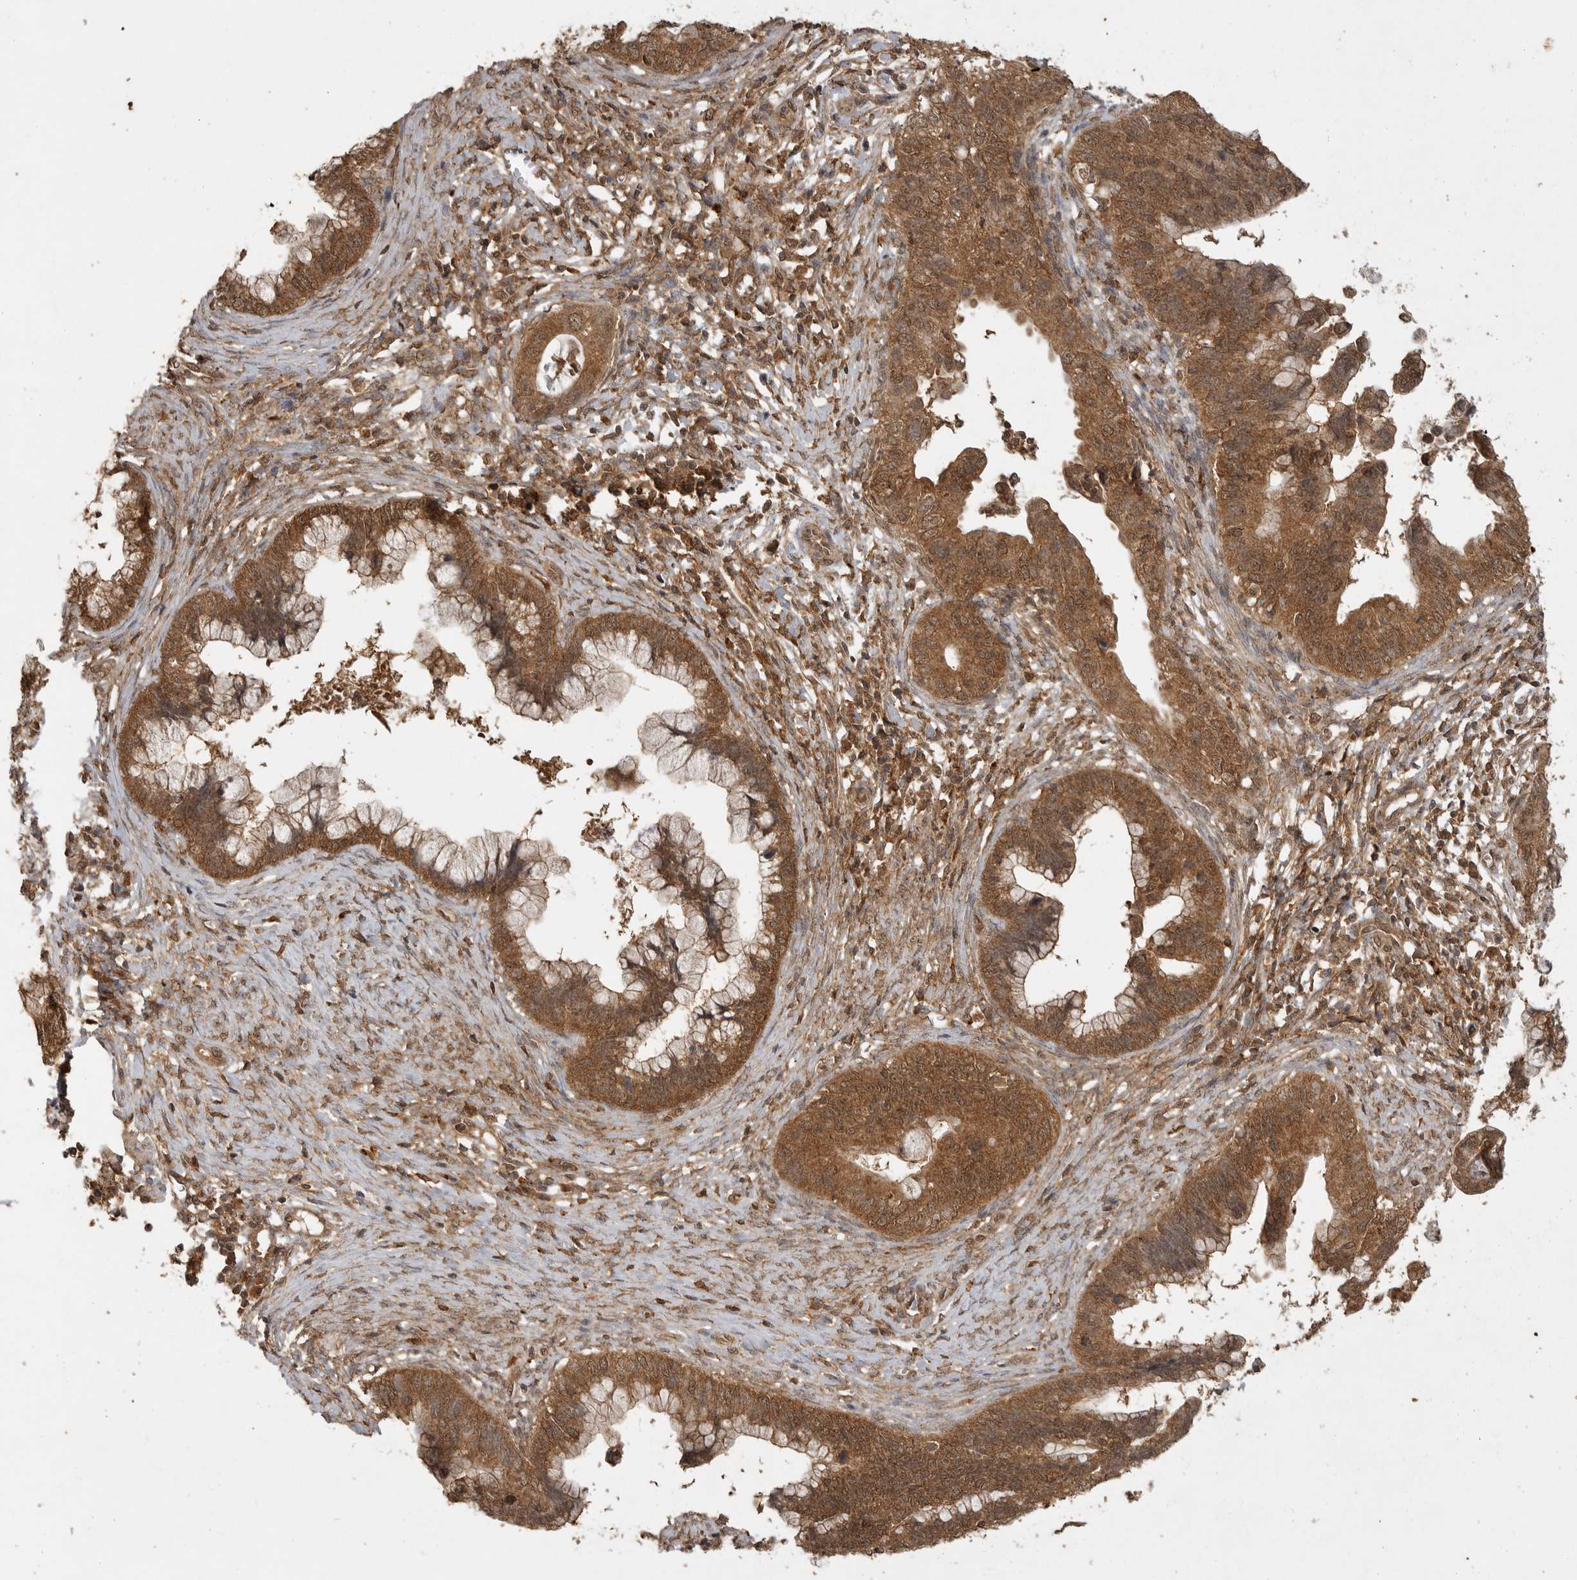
{"staining": {"intensity": "moderate", "quantity": ">75%", "location": "cytoplasmic/membranous,nuclear"}, "tissue": "cervical cancer", "cell_type": "Tumor cells", "image_type": "cancer", "snomed": [{"axis": "morphology", "description": "Adenocarcinoma, NOS"}, {"axis": "topography", "description": "Cervix"}], "caption": "Brown immunohistochemical staining in cervical cancer (adenocarcinoma) displays moderate cytoplasmic/membranous and nuclear expression in about >75% of tumor cells.", "gene": "ICOSLG", "patient": {"sex": "female", "age": 44}}